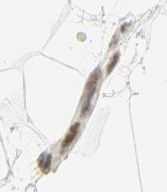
{"staining": {"intensity": "moderate", "quantity": ">75%", "location": "nuclear"}, "tissue": "adipose tissue", "cell_type": "Adipocytes", "image_type": "normal", "snomed": [{"axis": "morphology", "description": "Normal tissue, NOS"}, {"axis": "morphology", "description": "Duct carcinoma"}, {"axis": "topography", "description": "Breast"}, {"axis": "topography", "description": "Adipose tissue"}], "caption": "This image demonstrates IHC staining of benign human adipose tissue, with medium moderate nuclear staining in approximately >75% of adipocytes.", "gene": "ERCC1", "patient": {"sex": "female", "age": 37}}